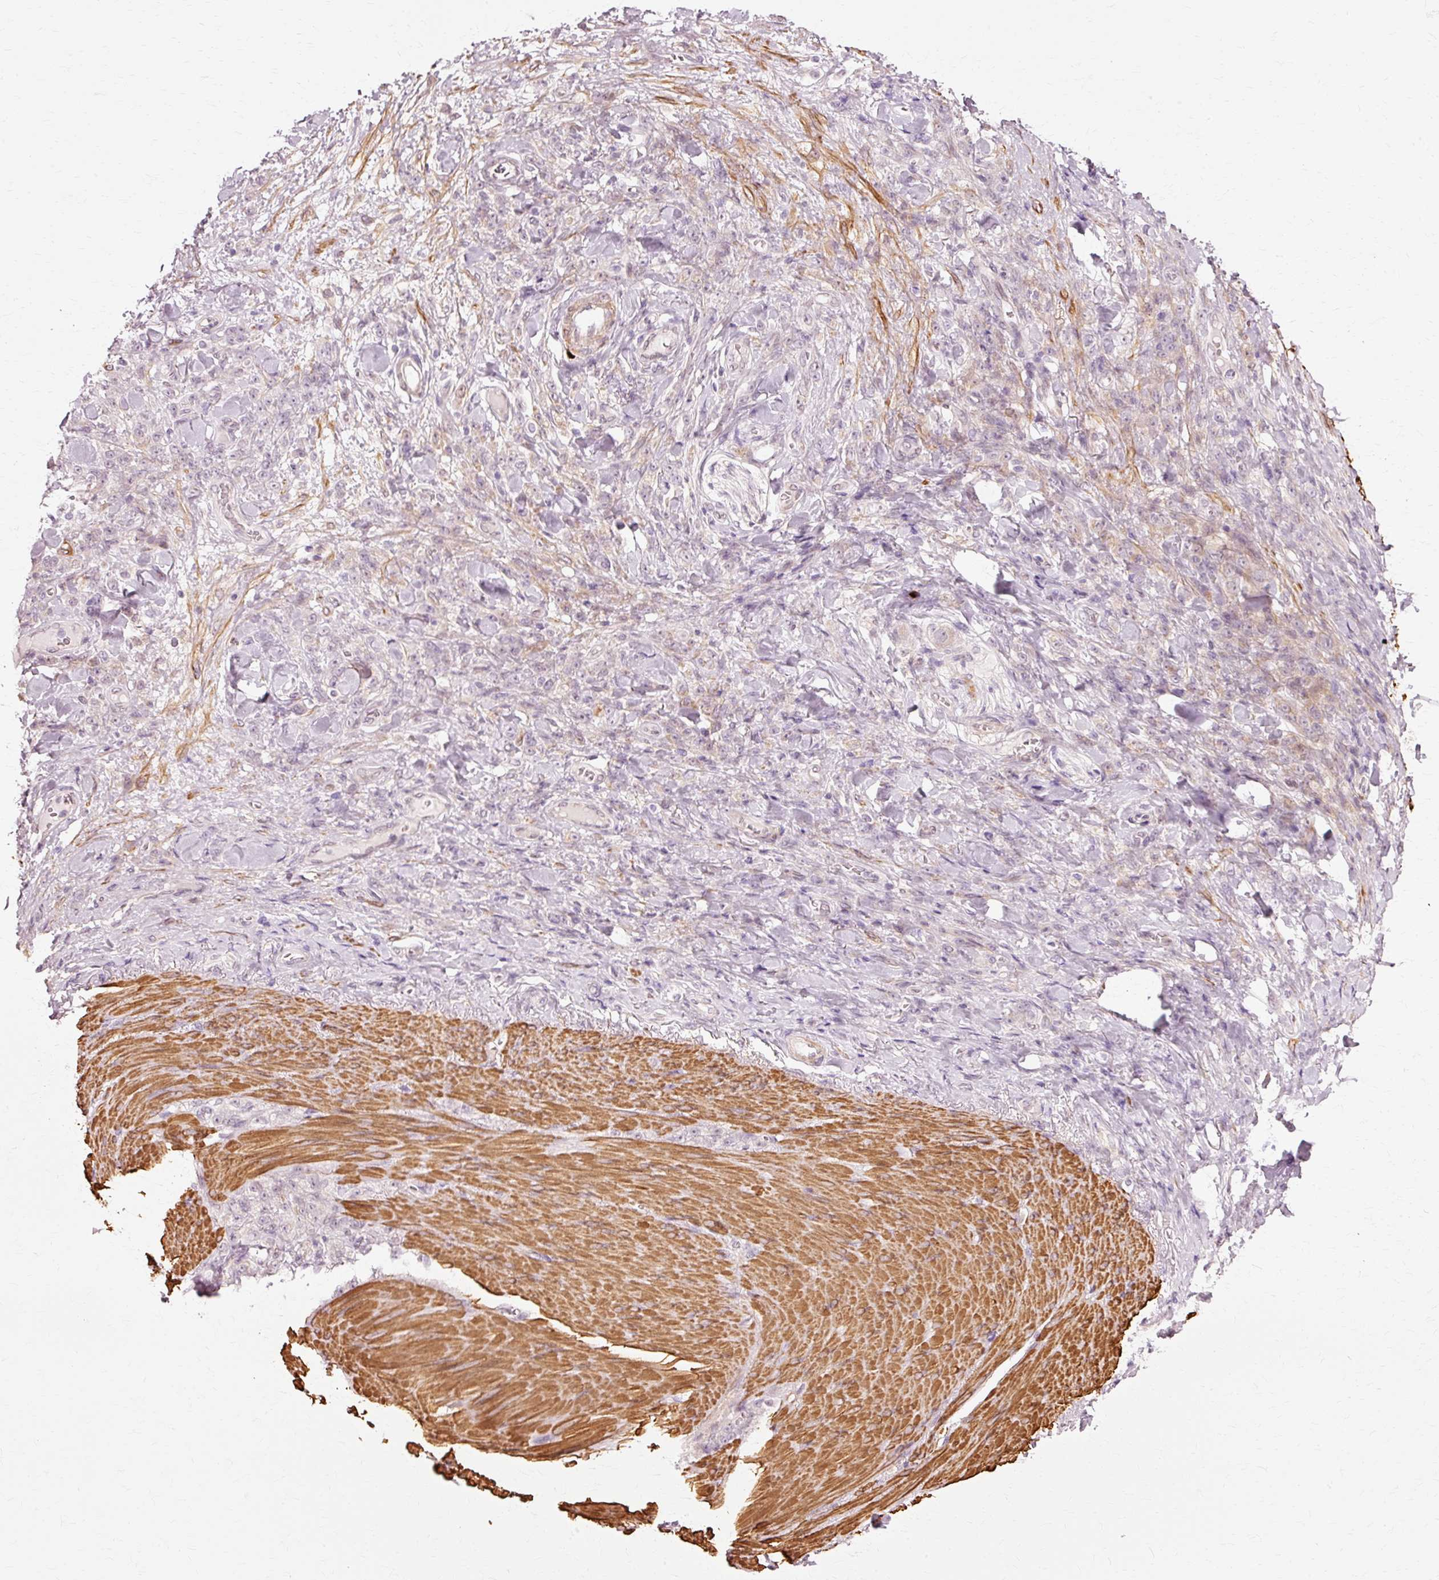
{"staining": {"intensity": "negative", "quantity": "none", "location": "none"}, "tissue": "stomach cancer", "cell_type": "Tumor cells", "image_type": "cancer", "snomed": [{"axis": "morphology", "description": "Normal tissue, NOS"}, {"axis": "morphology", "description": "Adenocarcinoma, NOS"}, {"axis": "topography", "description": "Stomach"}], "caption": "Stomach cancer (adenocarcinoma) was stained to show a protein in brown. There is no significant positivity in tumor cells.", "gene": "RGPD5", "patient": {"sex": "male", "age": 82}}